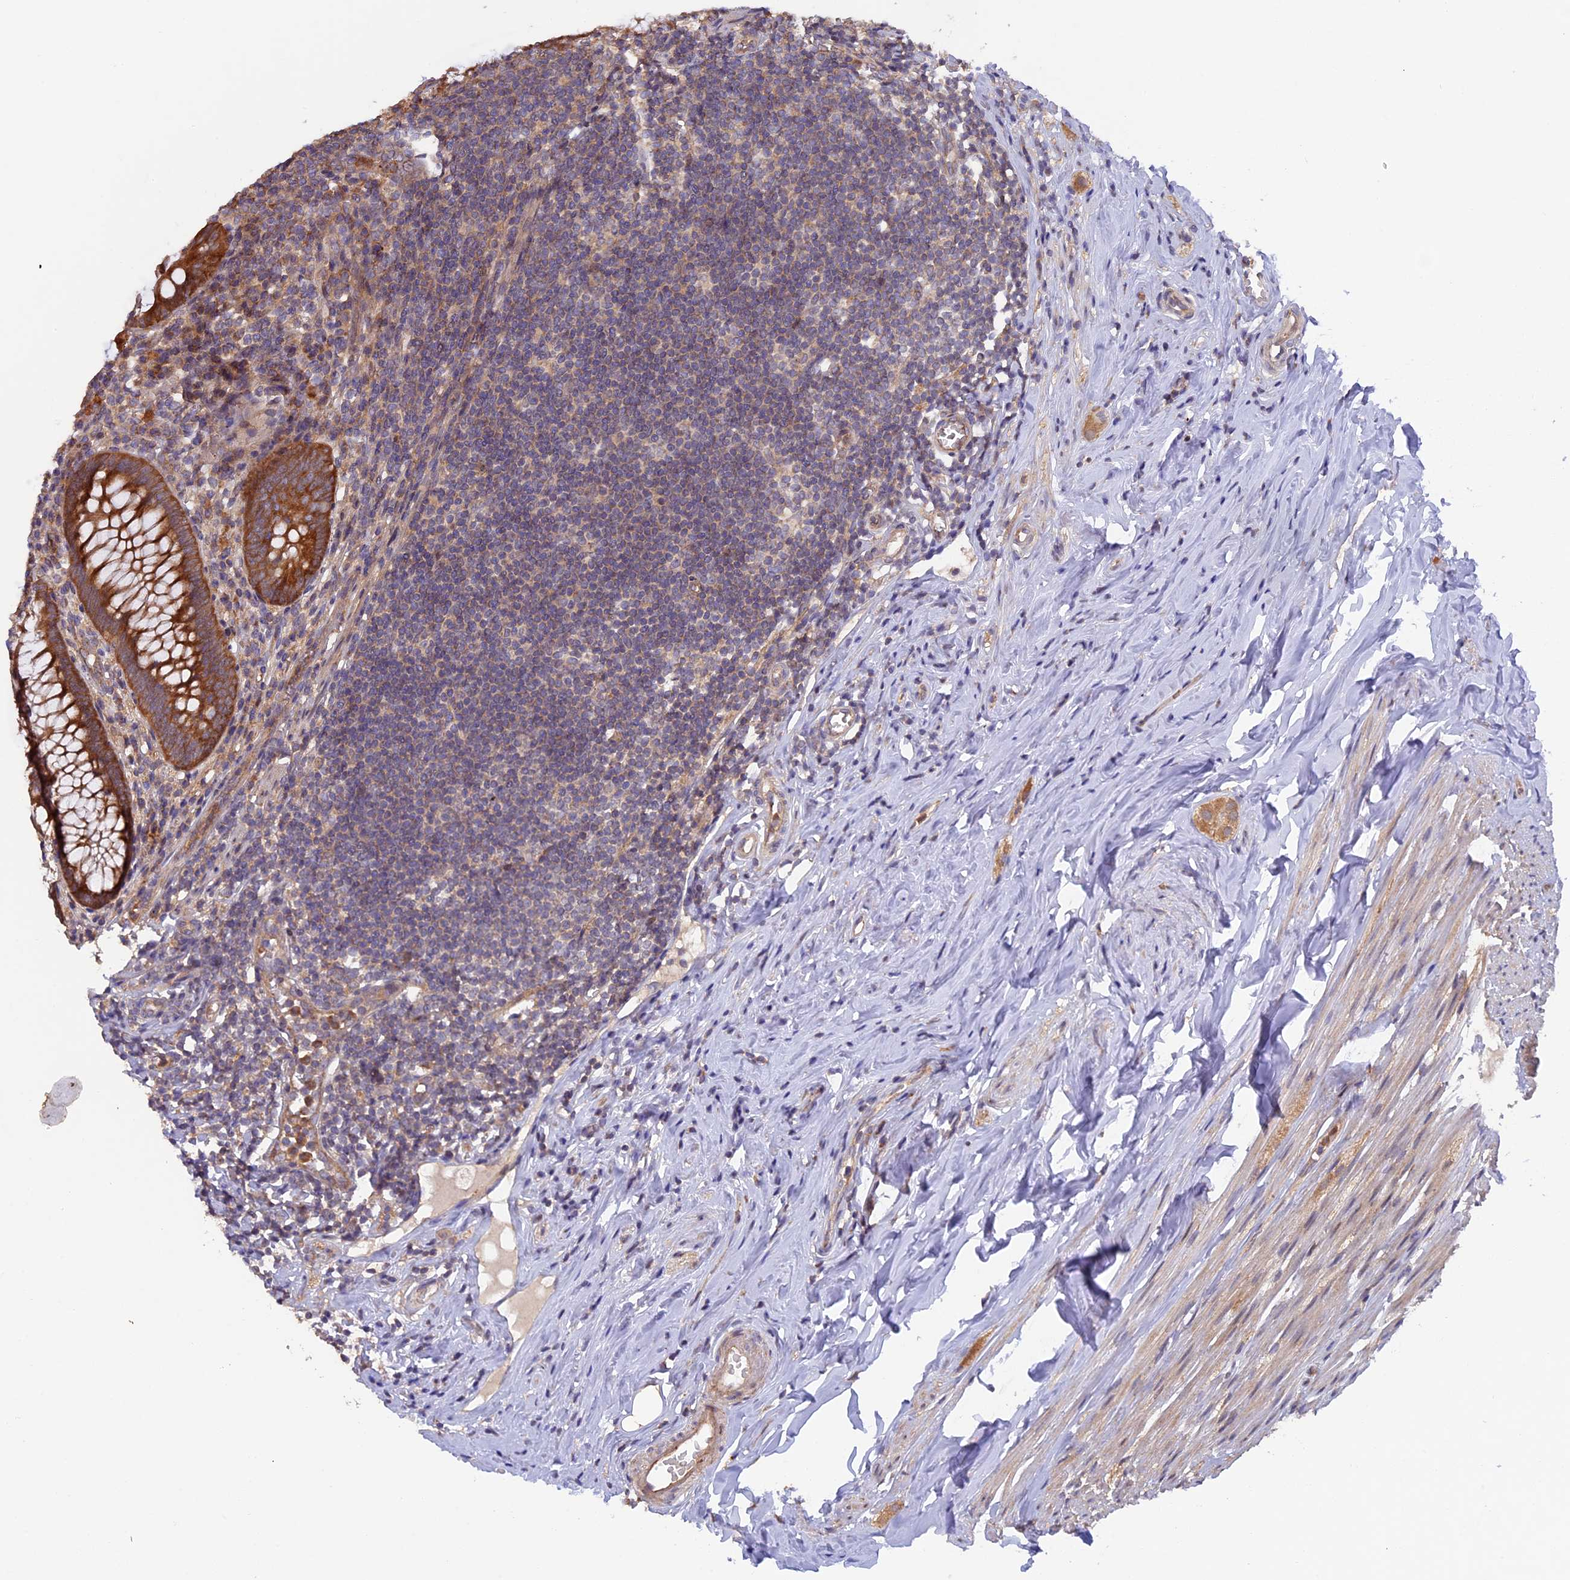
{"staining": {"intensity": "strong", "quantity": ">75%", "location": "cytoplasmic/membranous"}, "tissue": "appendix", "cell_type": "Glandular cells", "image_type": "normal", "snomed": [{"axis": "morphology", "description": "Normal tissue, NOS"}, {"axis": "topography", "description": "Appendix"}], "caption": "IHC photomicrograph of benign appendix stained for a protein (brown), which demonstrates high levels of strong cytoplasmic/membranous expression in approximately >75% of glandular cells.", "gene": "FERMT1", "patient": {"sex": "female", "age": 51}}